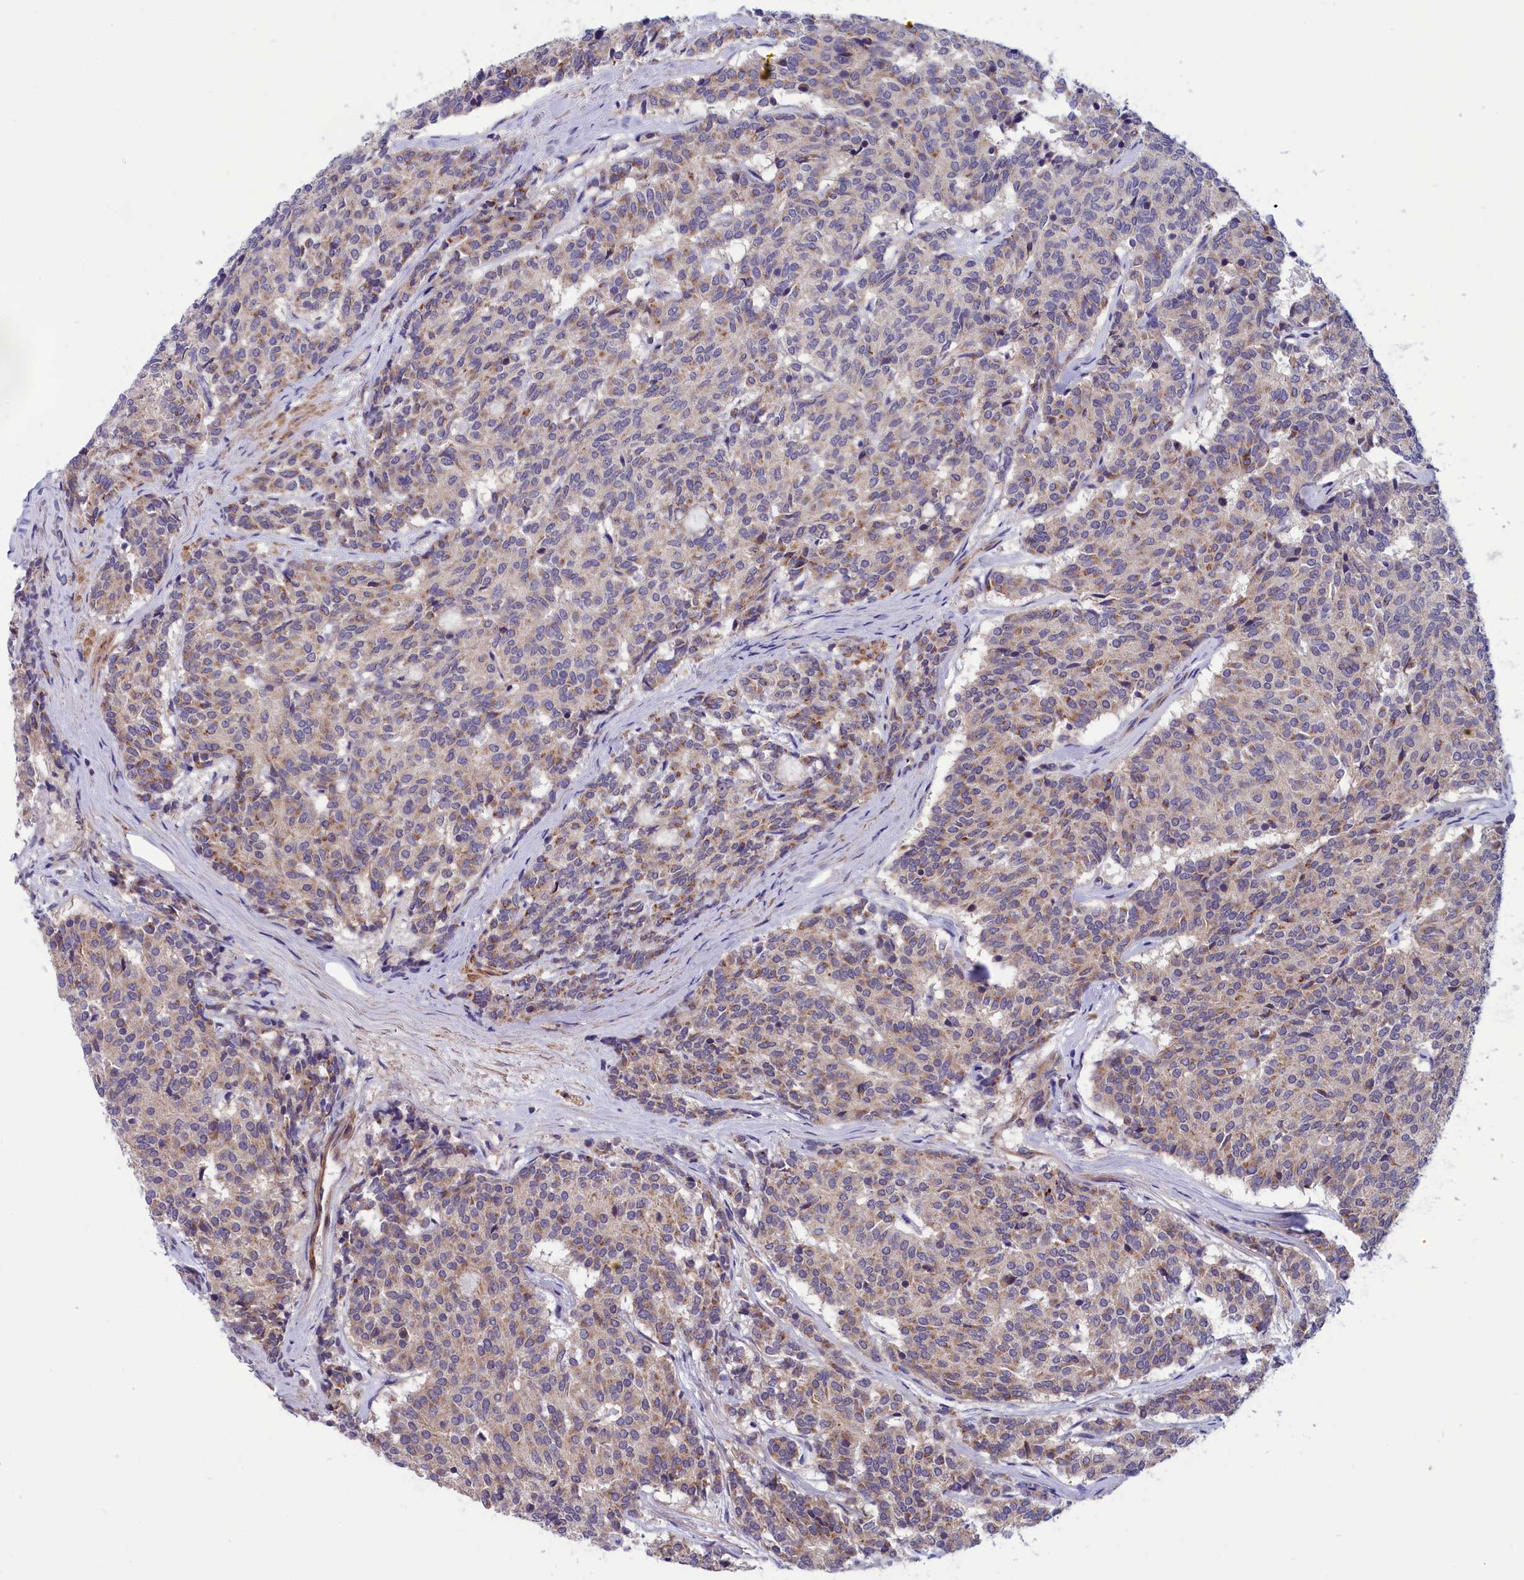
{"staining": {"intensity": "moderate", "quantity": "25%-75%", "location": "cytoplasmic/membranous"}, "tissue": "carcinoid", "cell_type": "Tumor cells", "image_type": "cancer", "snomed": [{"axis": "morphology", "description": "Carcinoid, malignant, NOS"}, {"axis": "topography", "description": "Pancreas"}], "caption": "This photomicrograph exhibits immunohistochemistry staining of human carcinoid, with medium moderate cytoplasmic/membranous positivity in approximately 25%-75% of tumor cells.", "gene": "AMDHD2", "patient": {"sex": "female", "age": 54}}